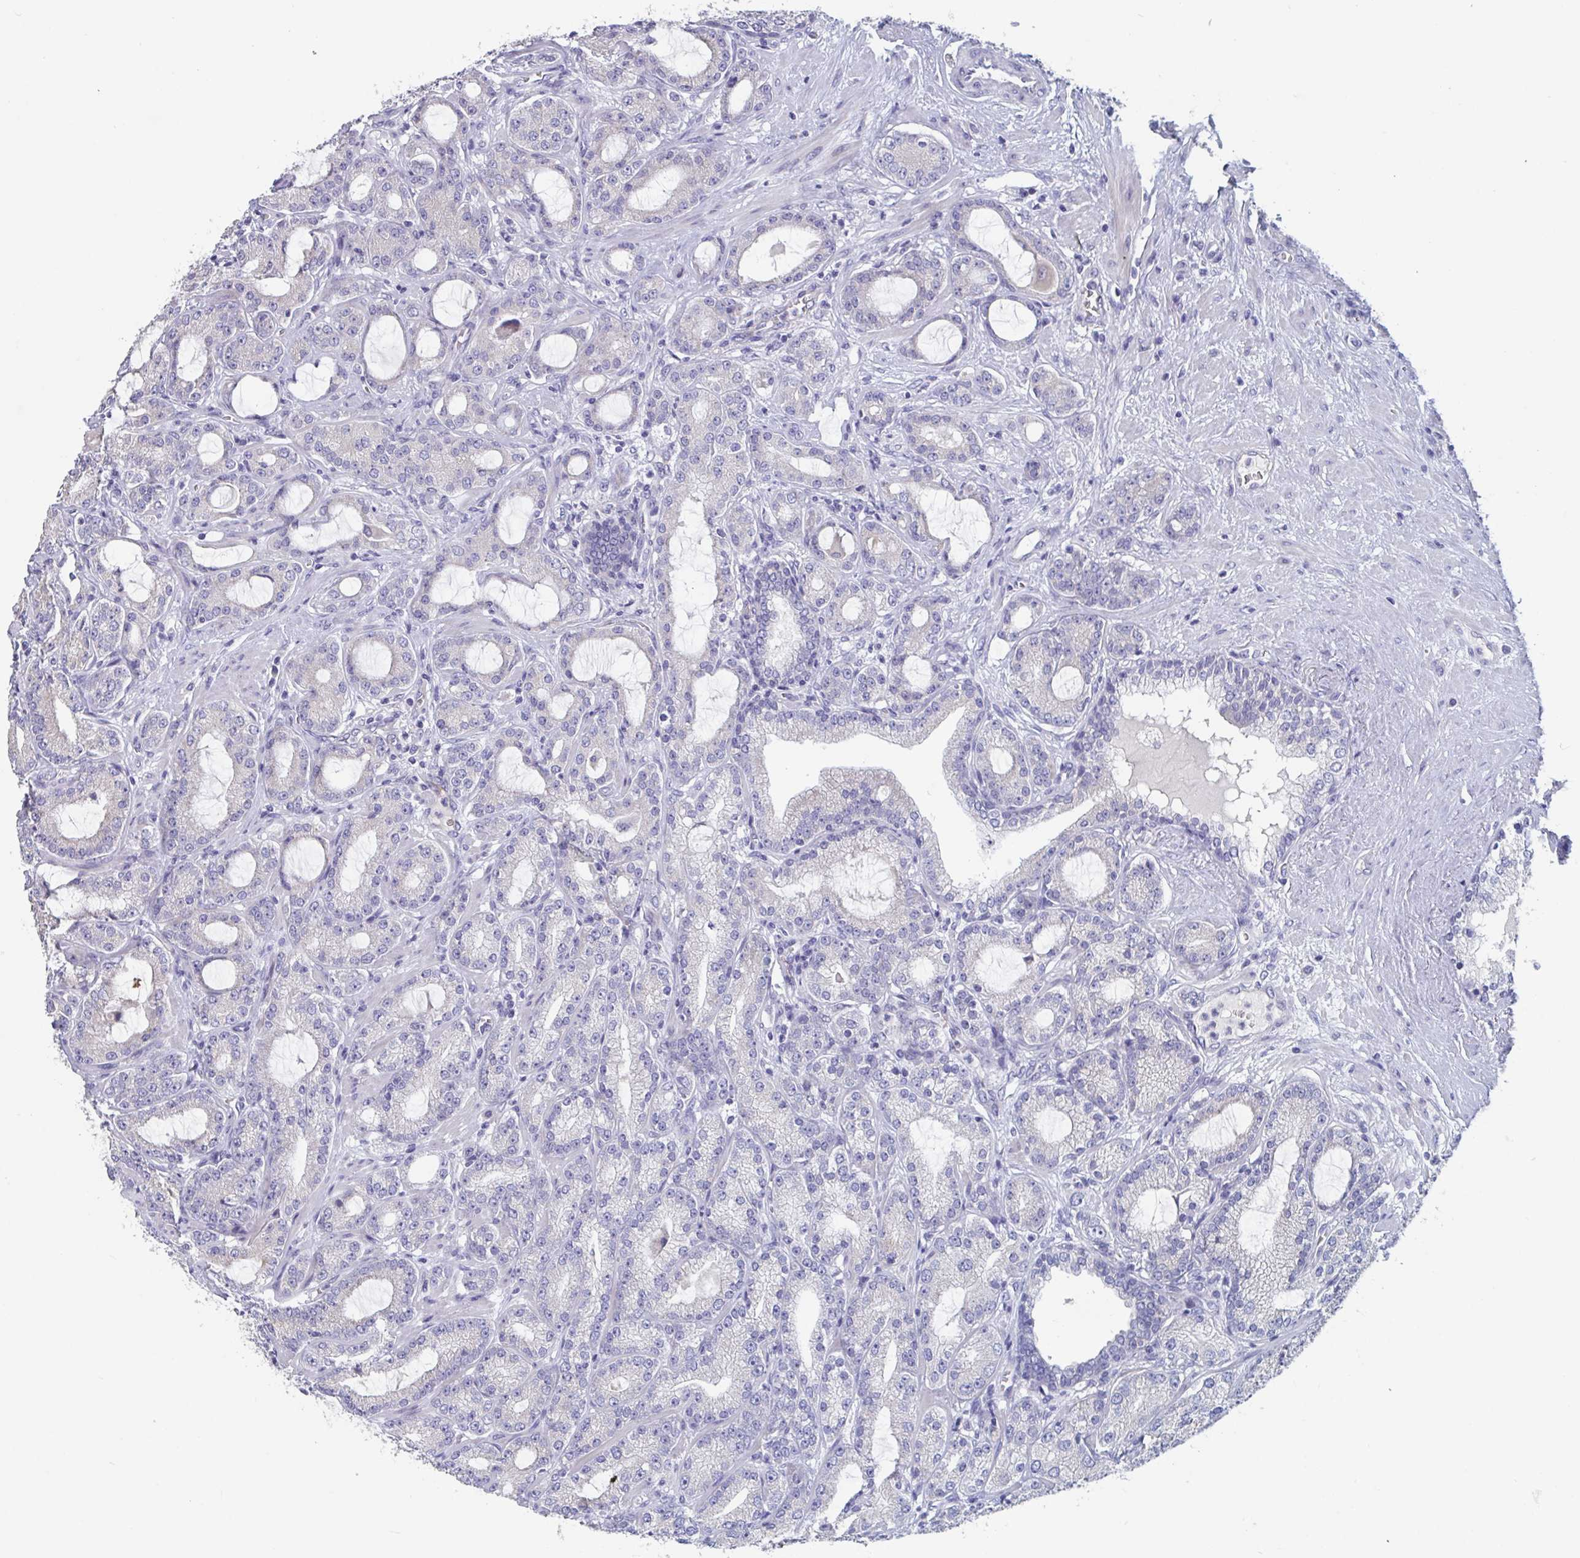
{"staining": {"intensity": "negative", "quantity": "none", "location": "none"}, "tissue": "prostate cancer", "cell_type": "Tumor cells", "image_type": "cancer", "snomed": [{"axis": "morphology", "description": "Adenocarcinoma, High grade"}, {"axis": "topography", "description": "Prostate"}], "caption": "An immunohistochemistry (IHC) micrograph of prostate high-grade adenocarcinoma is shown. There is no staining in tumor cells of prostate high-grade adenocarcinoma.", "gene": "ABHD16A", "patient": {"sex": "male", "age": 65}}